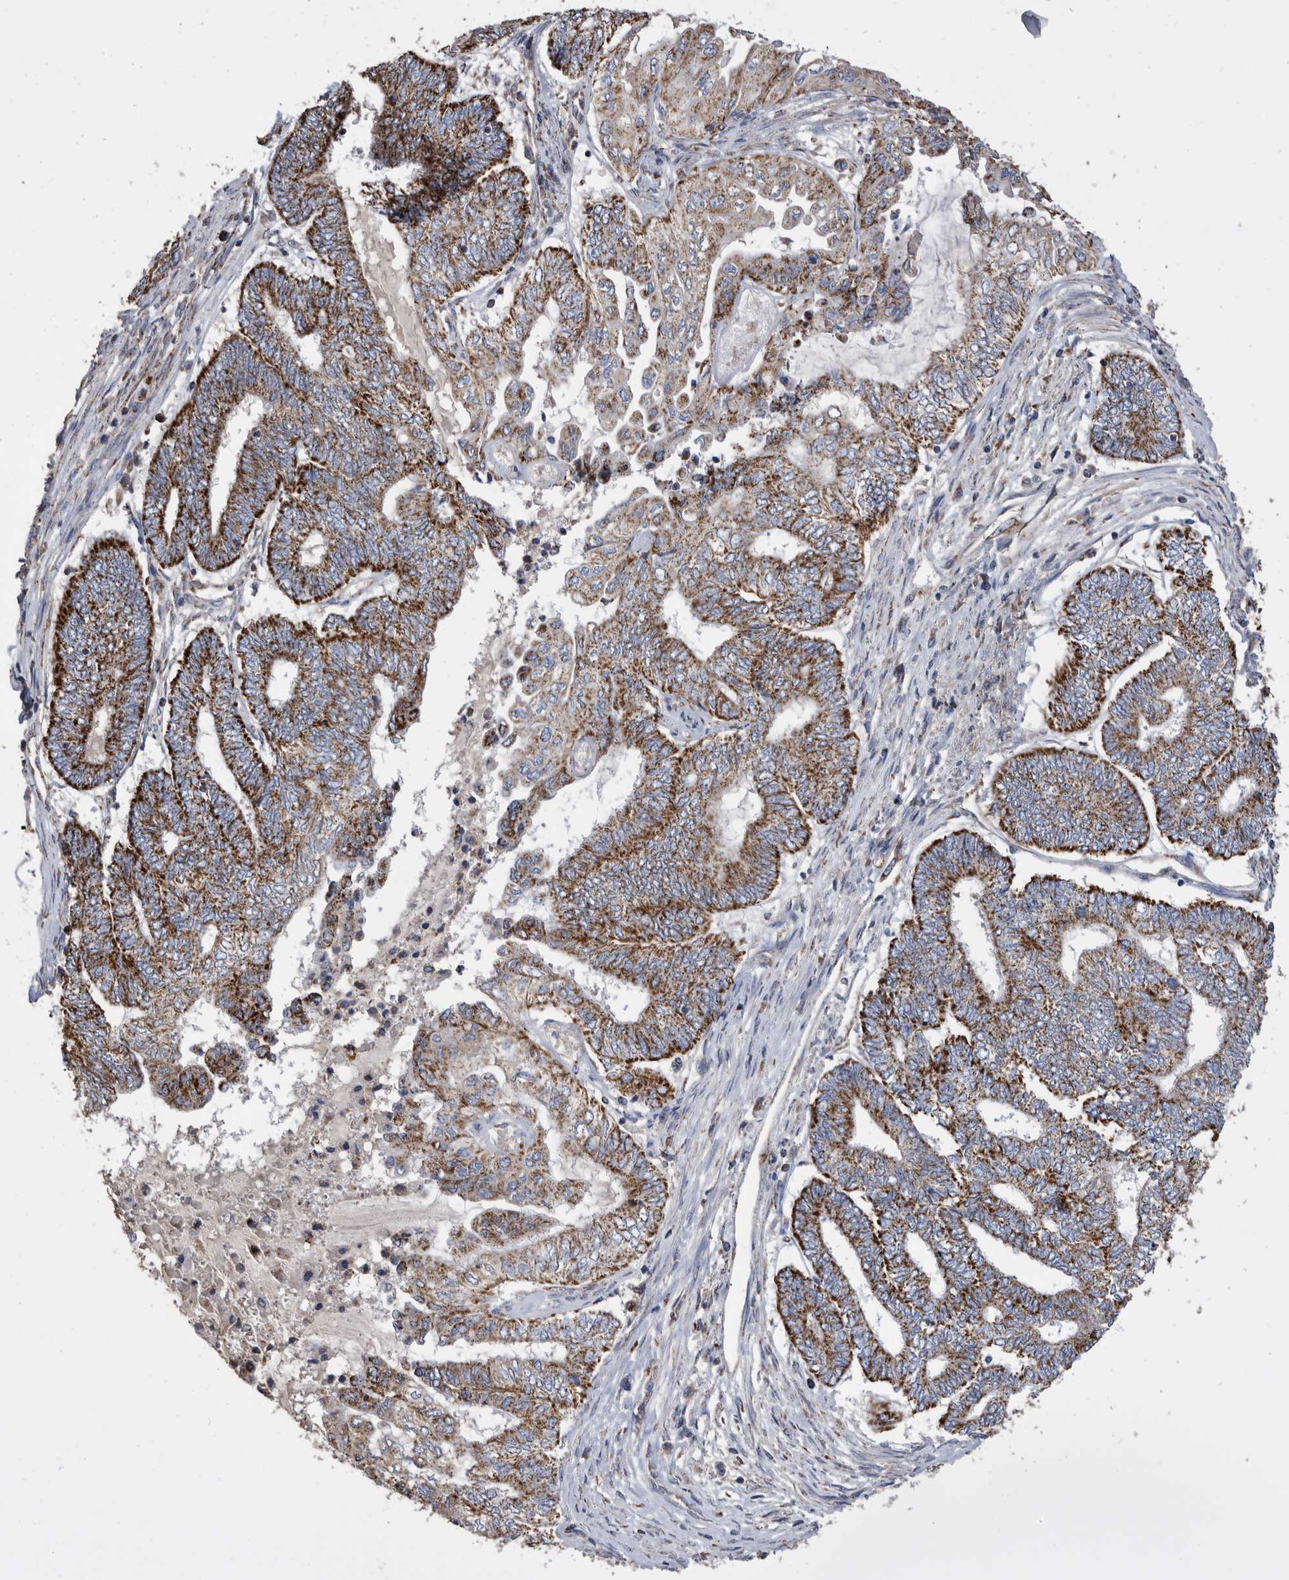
{"staining": {"intensity": "strong", "quantity": ">75%", "location": "cytoplasmic/membranous"}, "tissue": "endometrial cancer", "cell_type": "Tumor cells", "image_type": "cancer", "snomed": [{"axis": "morphology", "description": "Adenocarcinoma, NOS"}, {"axis": "topography", "description": "Uterus"}, {"axis": "topography", "description": "Endometrium"}], "caption": "Brown immunohistochemical staining in endometrial cancer (adenocarcinoma) exhibits strong cytoplasmic/membranous expression in approximately >75% of tumor cells.", "gene": "WFDC1", "patient": {"sex": "female", "age": 70}}